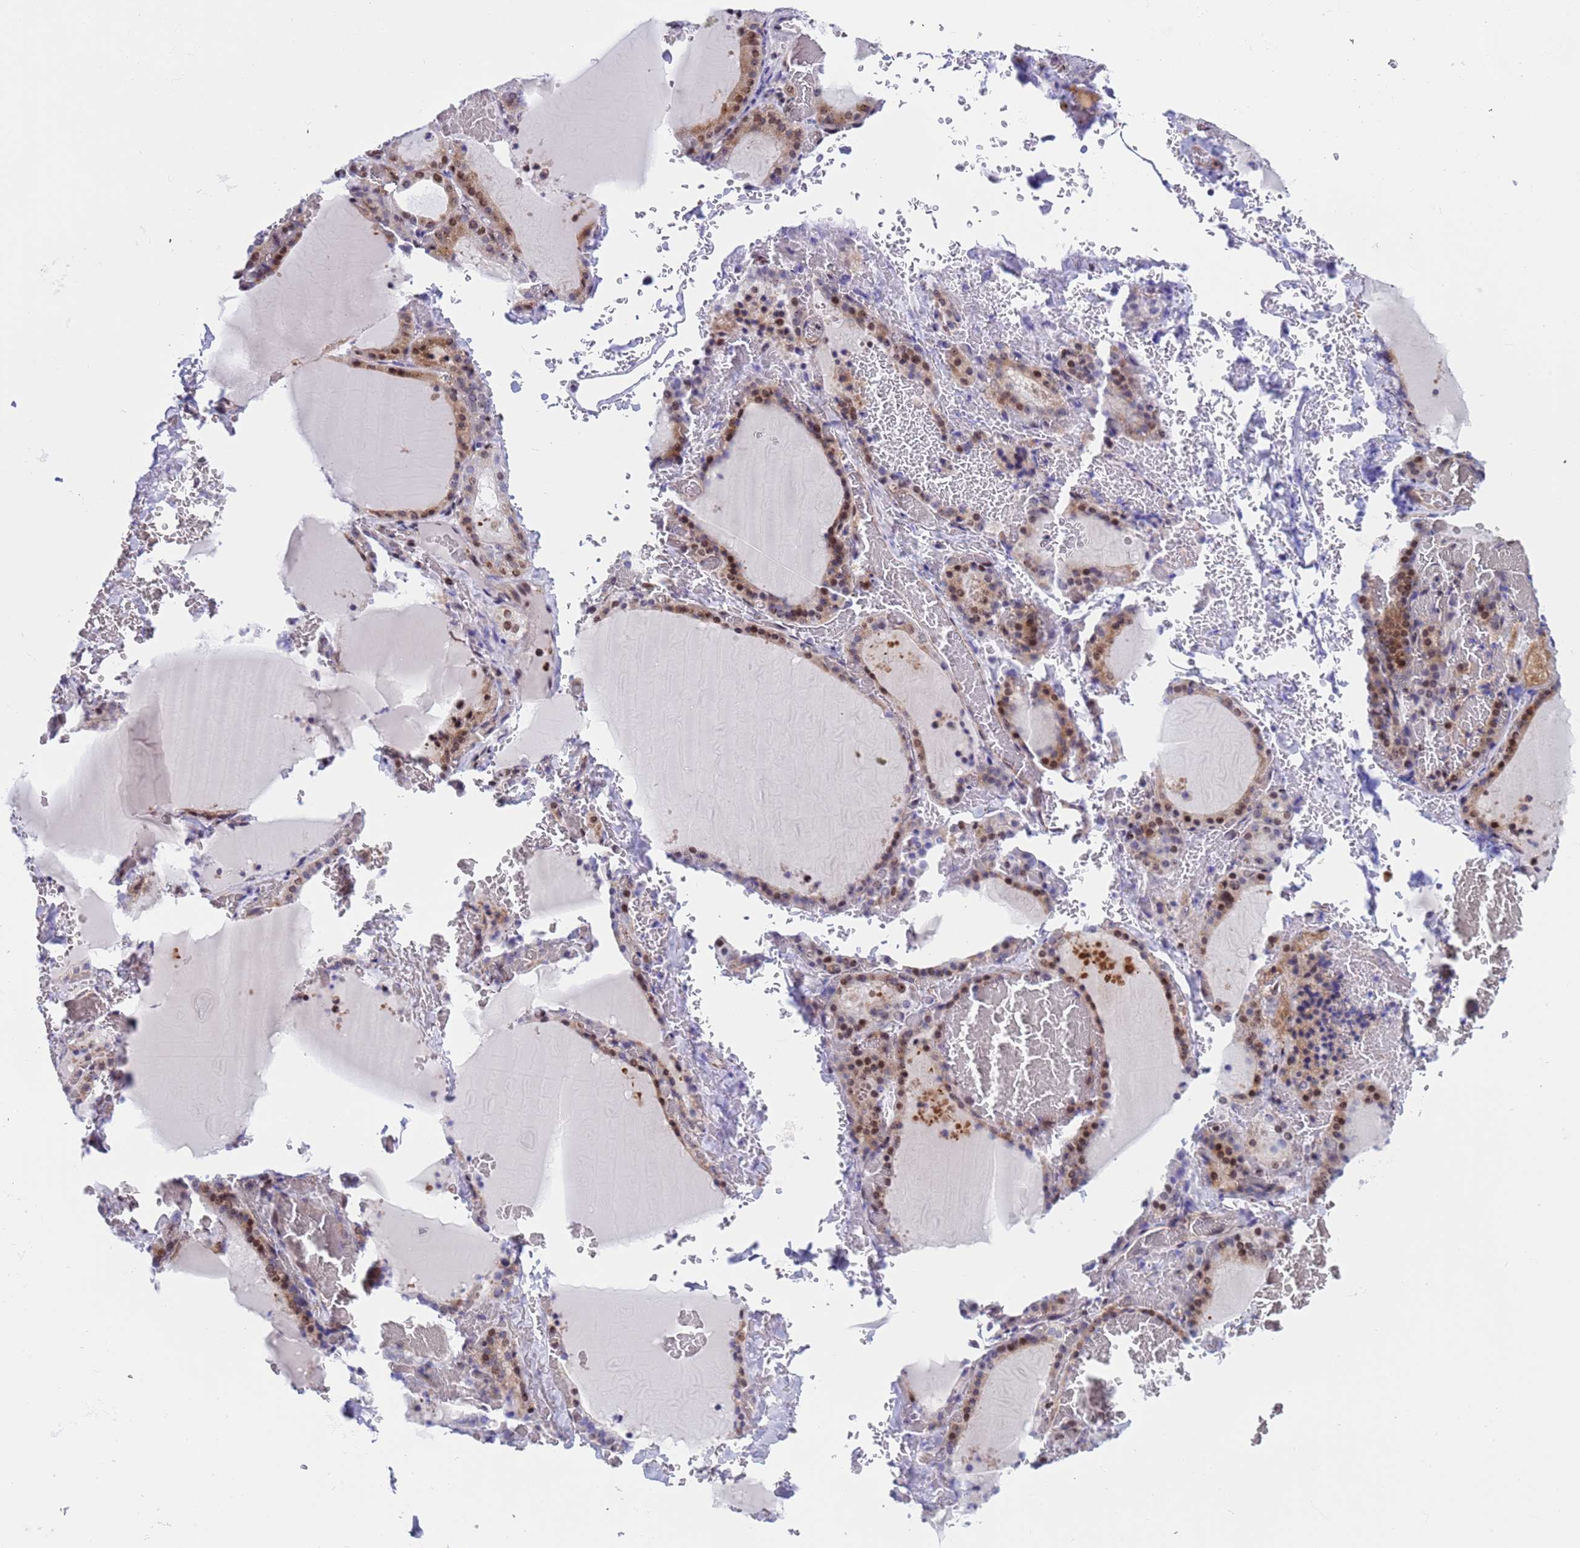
{"staining": {"intensity": "moderate", "quantity": ">75%", "location": "cytoplasmic/membranous,nuclear"}, "tissue": "thyroid gland", "cell_type": "Glandular cells", "image_type": "normal", "snomed": [{"axis": "morphology", "description": "Normal tissue, NOS"}, {"axis": "topography", "description": "Thyroid gland"}], "caption": "A high-resolution micrograph shows immunohistochemistry staining of unremarkable thyroid gland, which exhibits moderate cytoplasmic/membranous,nuclear positivity in about >75% of glandular cells.", "gene": "POP5", "patient": {"sex": "female", "age": 39}}